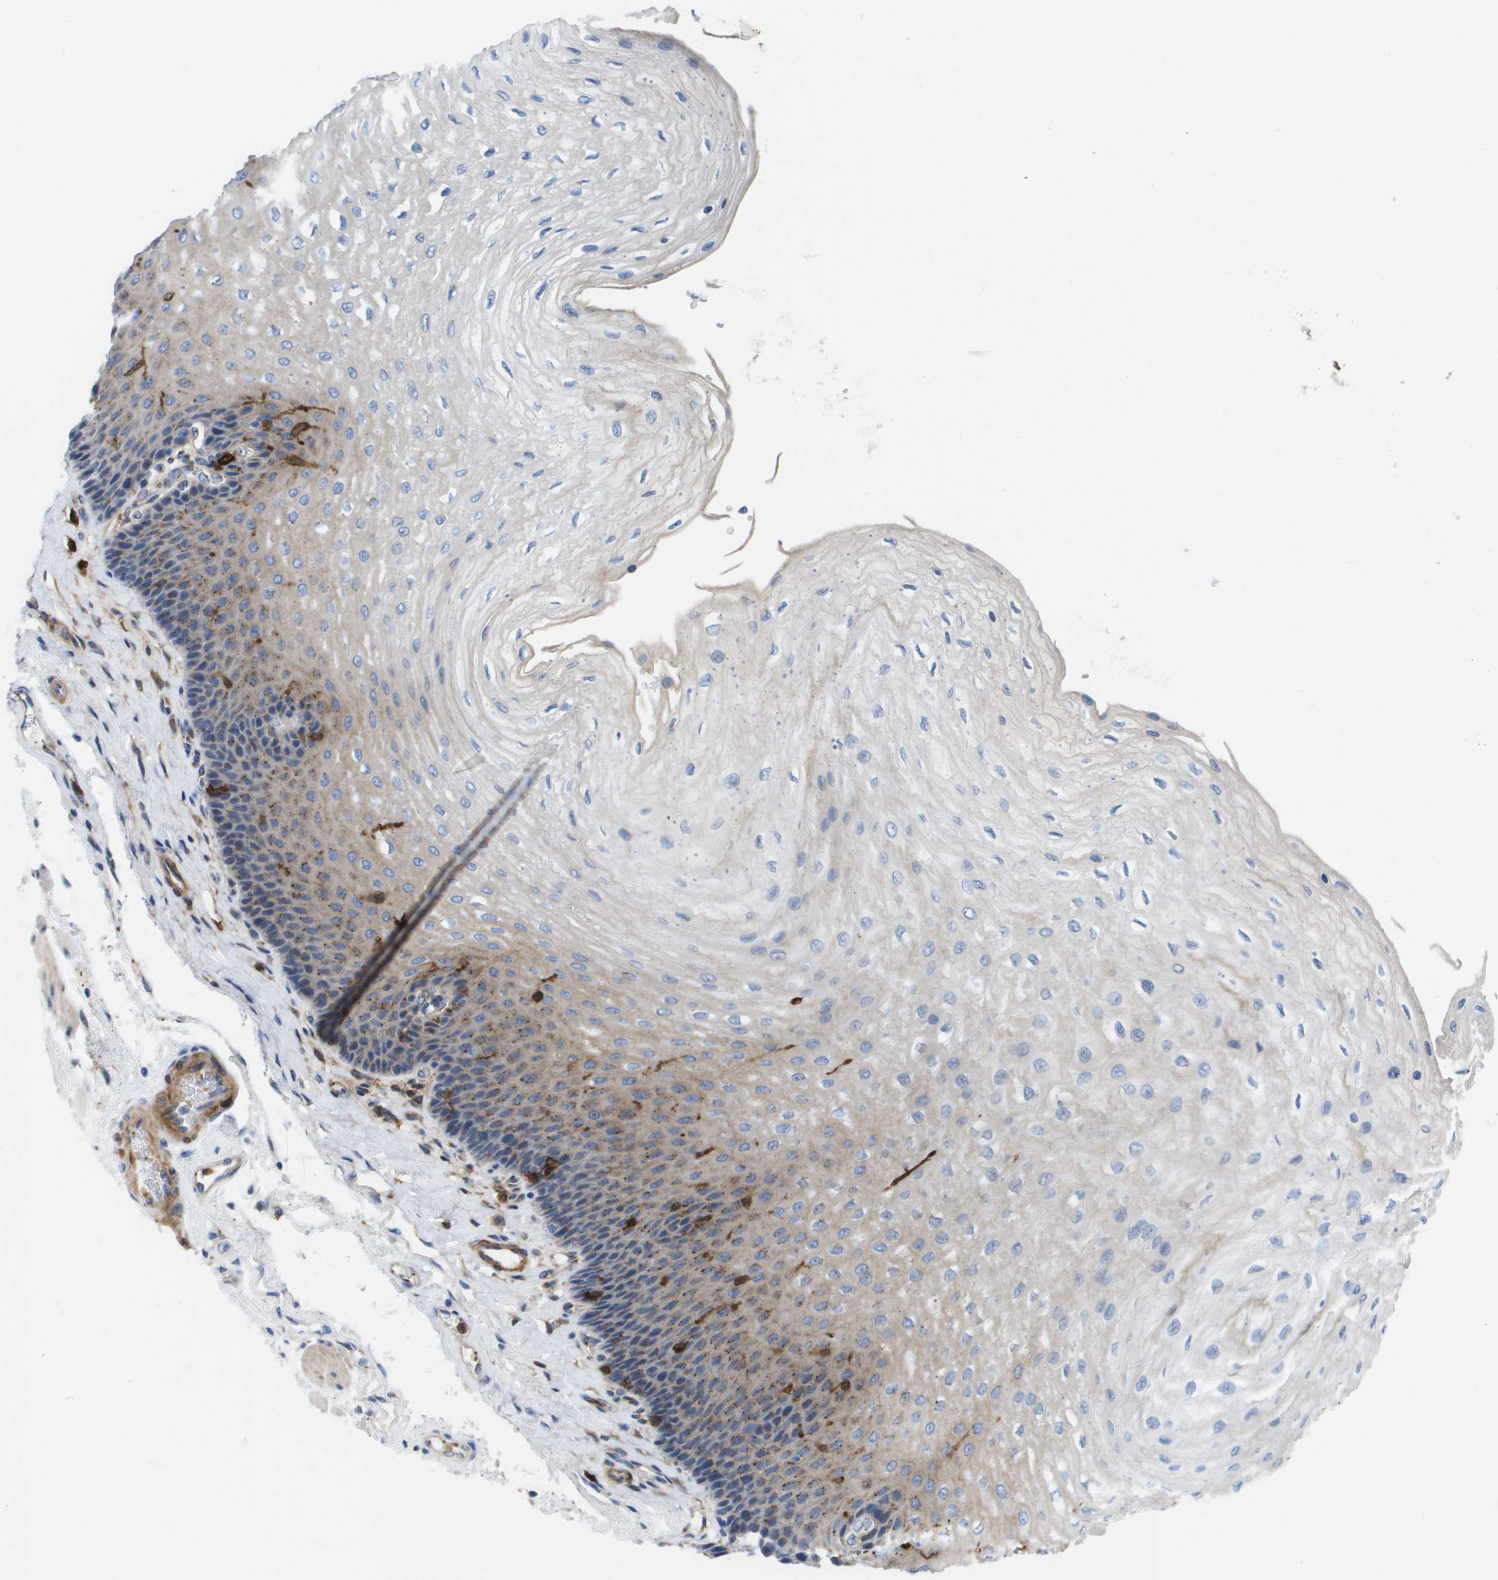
{"staining": {"intensity": "moderate", "quantity": "<25%", "location": "cytoplasmic/membranous"}, "tissue": "esophagus", "cell_type": "Squamous epithelial cells", "image_type": "normal", "snomed": [{"axis": "morphology", "description": "Normal tissue, NOS"}, {"axis": "topography", "description": "Esophagus"}], "caption": "Brown immunohistochemical staining in unremarkable human esophagus reveals moderate cytoplasmic/membranous positivity in about <25% of squamous epithelial cells. (DAB = brown stain, brightfield microscopy at high magnification).", "gene": "SLC37A2", "patient": {"sex": "female", "age": 72}}